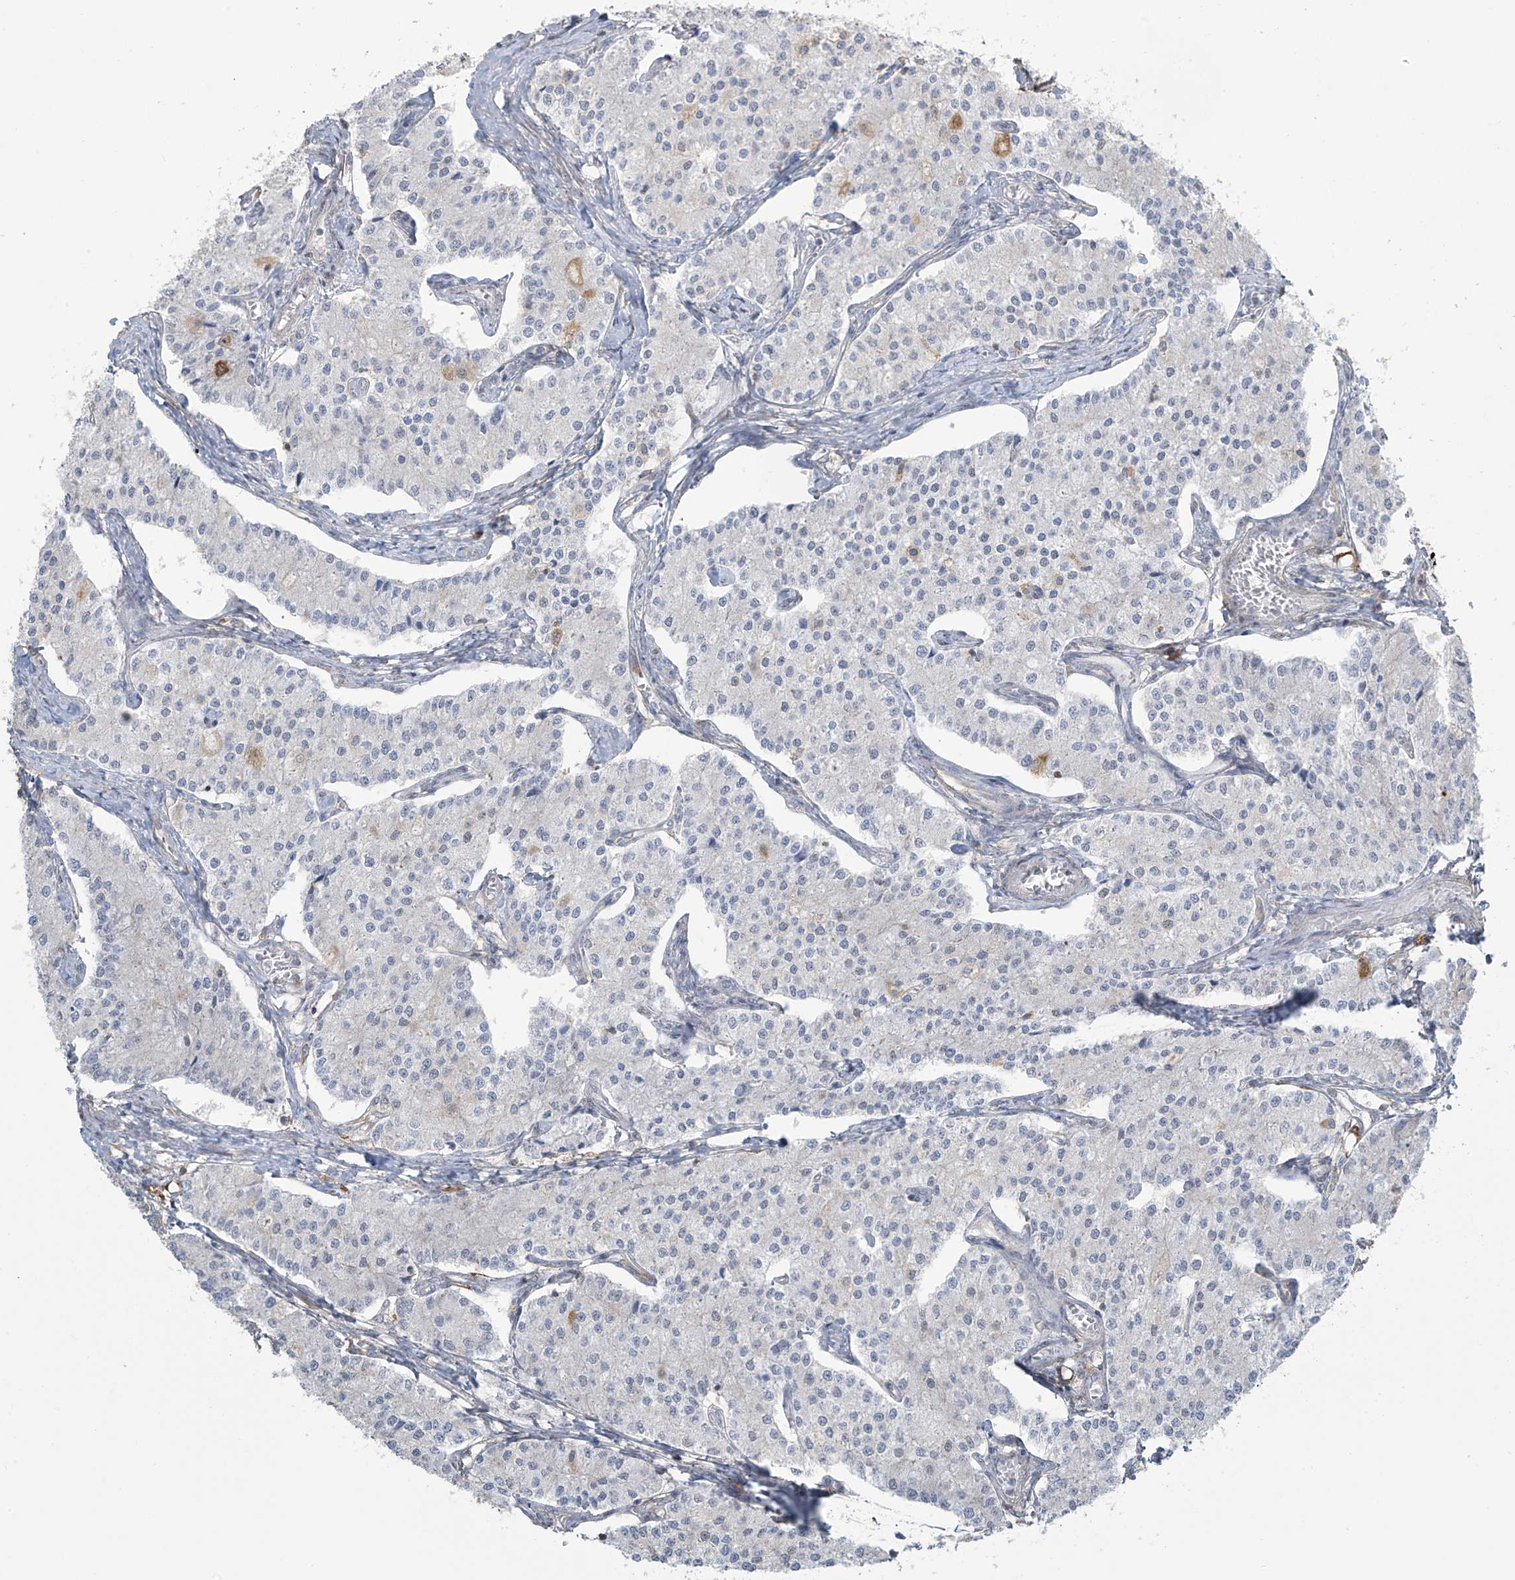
{"staining": {"intensity": "negative", "quantity": "none", "location": "none"}, "tissue": "carcinoid", "cell_type": "Tumor cells", "image_type": "cancer", "snomed": [{"axis": "morphology", "description": "Carcinoid, malignant, NOS"}, {"axis": "topography", "description": "Colon"}], "caption": "DAB immunohistochemical staining of human carcinoid exhibits no significant staining in tumor cells.", "gene": "TAGAP", "patient": {"sex": "female", "age": 52}}